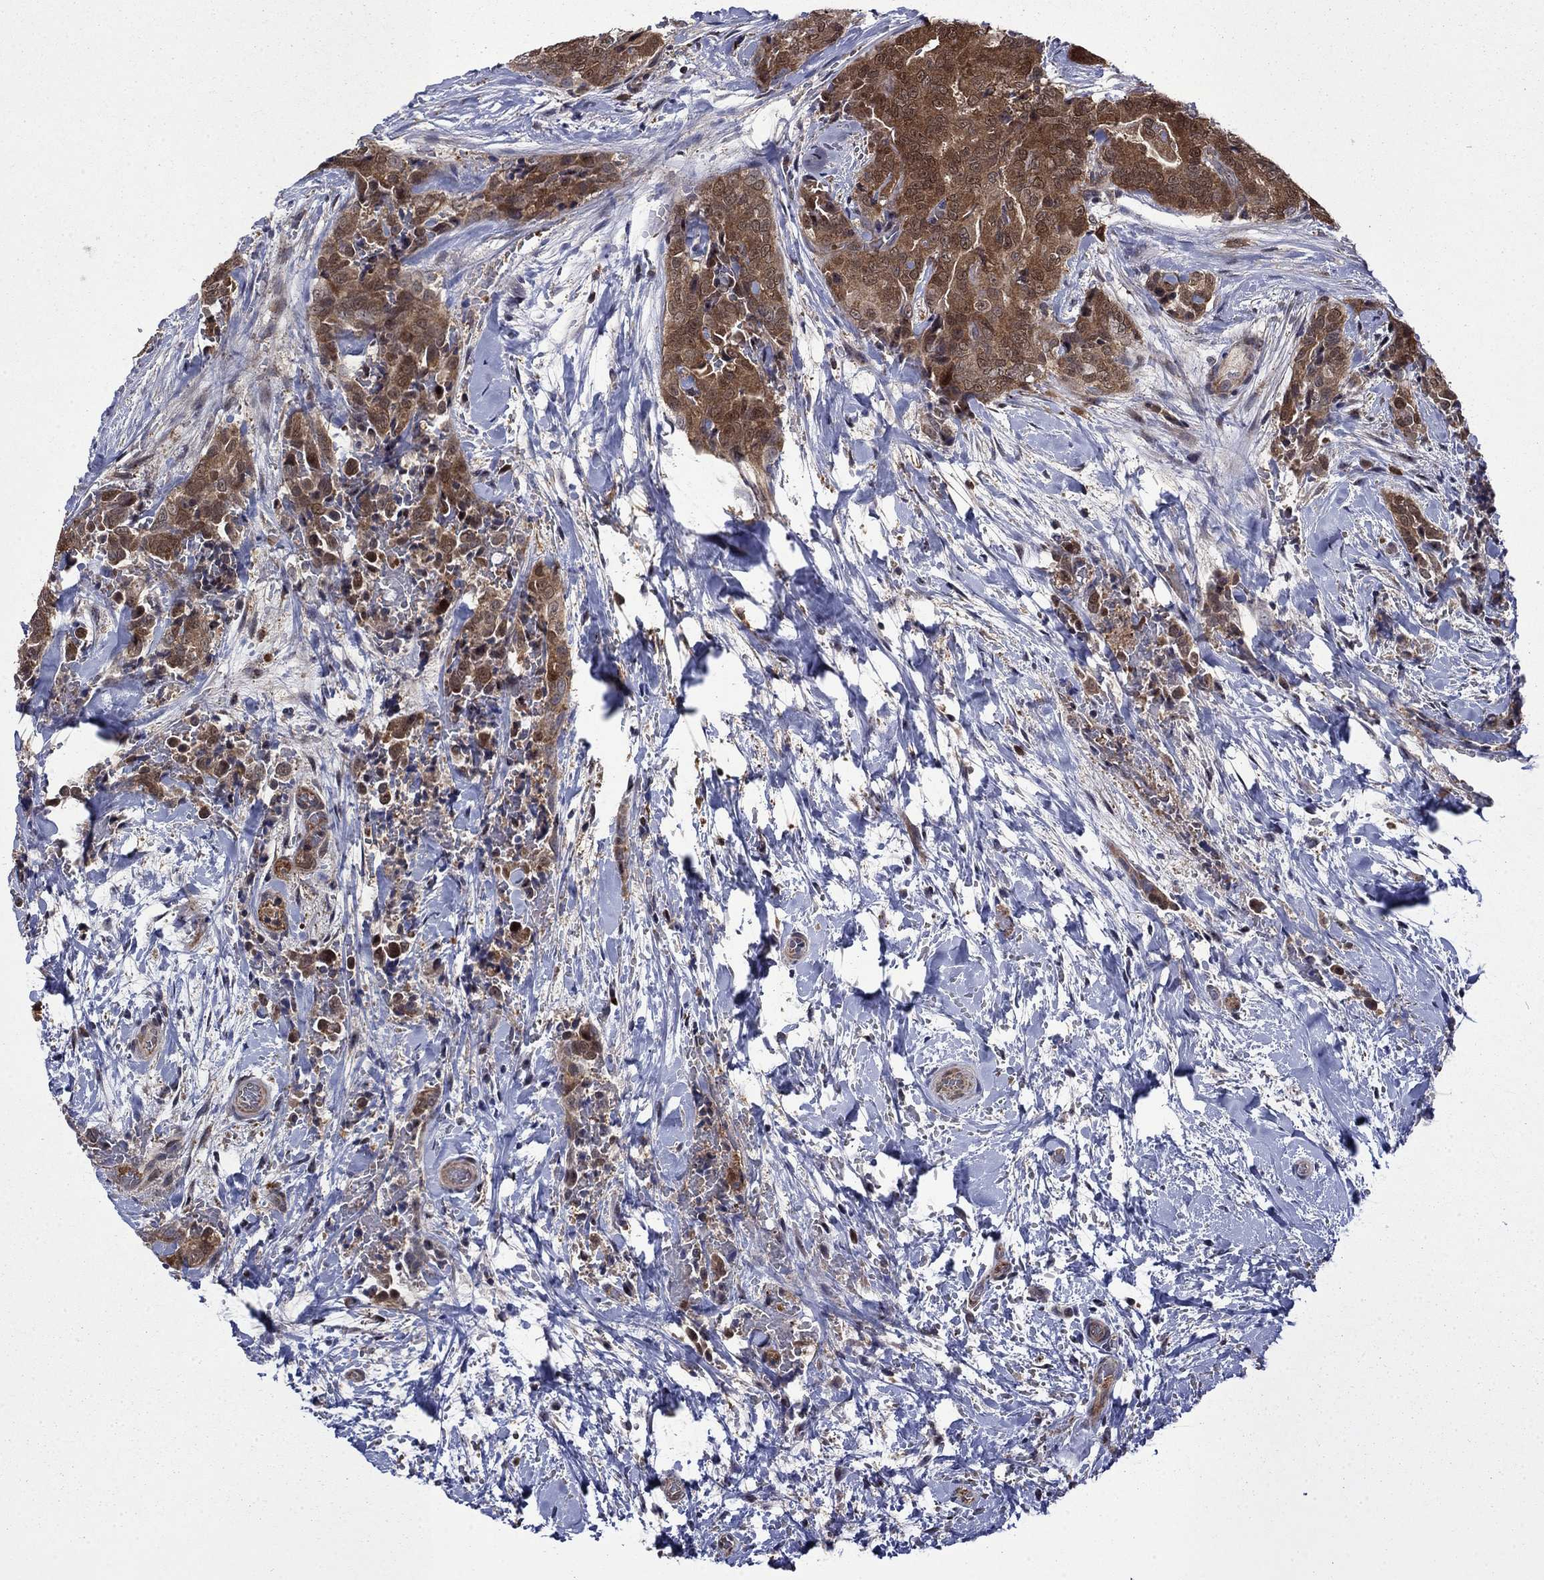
{"staining": {"intensity": "moderate", "quantity": ">75%", "location": "cytoplasmic/membranous"}, "tissue": "thyroid cancer", "cell_type": "Tumor cells", "image_type": "cancer", "snomed": [{"axis": "morphology", "description": "Papillary adenocarcinoma, NOS"}, {"axis": "topography", "description": "Thyroid gland"}], "caption": "Immunohistochemistry (IHC) image of neoplastic tissue: papillary adenocarcinoma (thyroid) stained using immunohistochemistry exhibits medium levels of moderate protein expression localized specifically in the cytoplasmic/membranous of tumor cells, appearing as a cytoplasmic/membranous brown color.", "gene": "TPMT", "patient": {"sex": "male", "age": 61}}